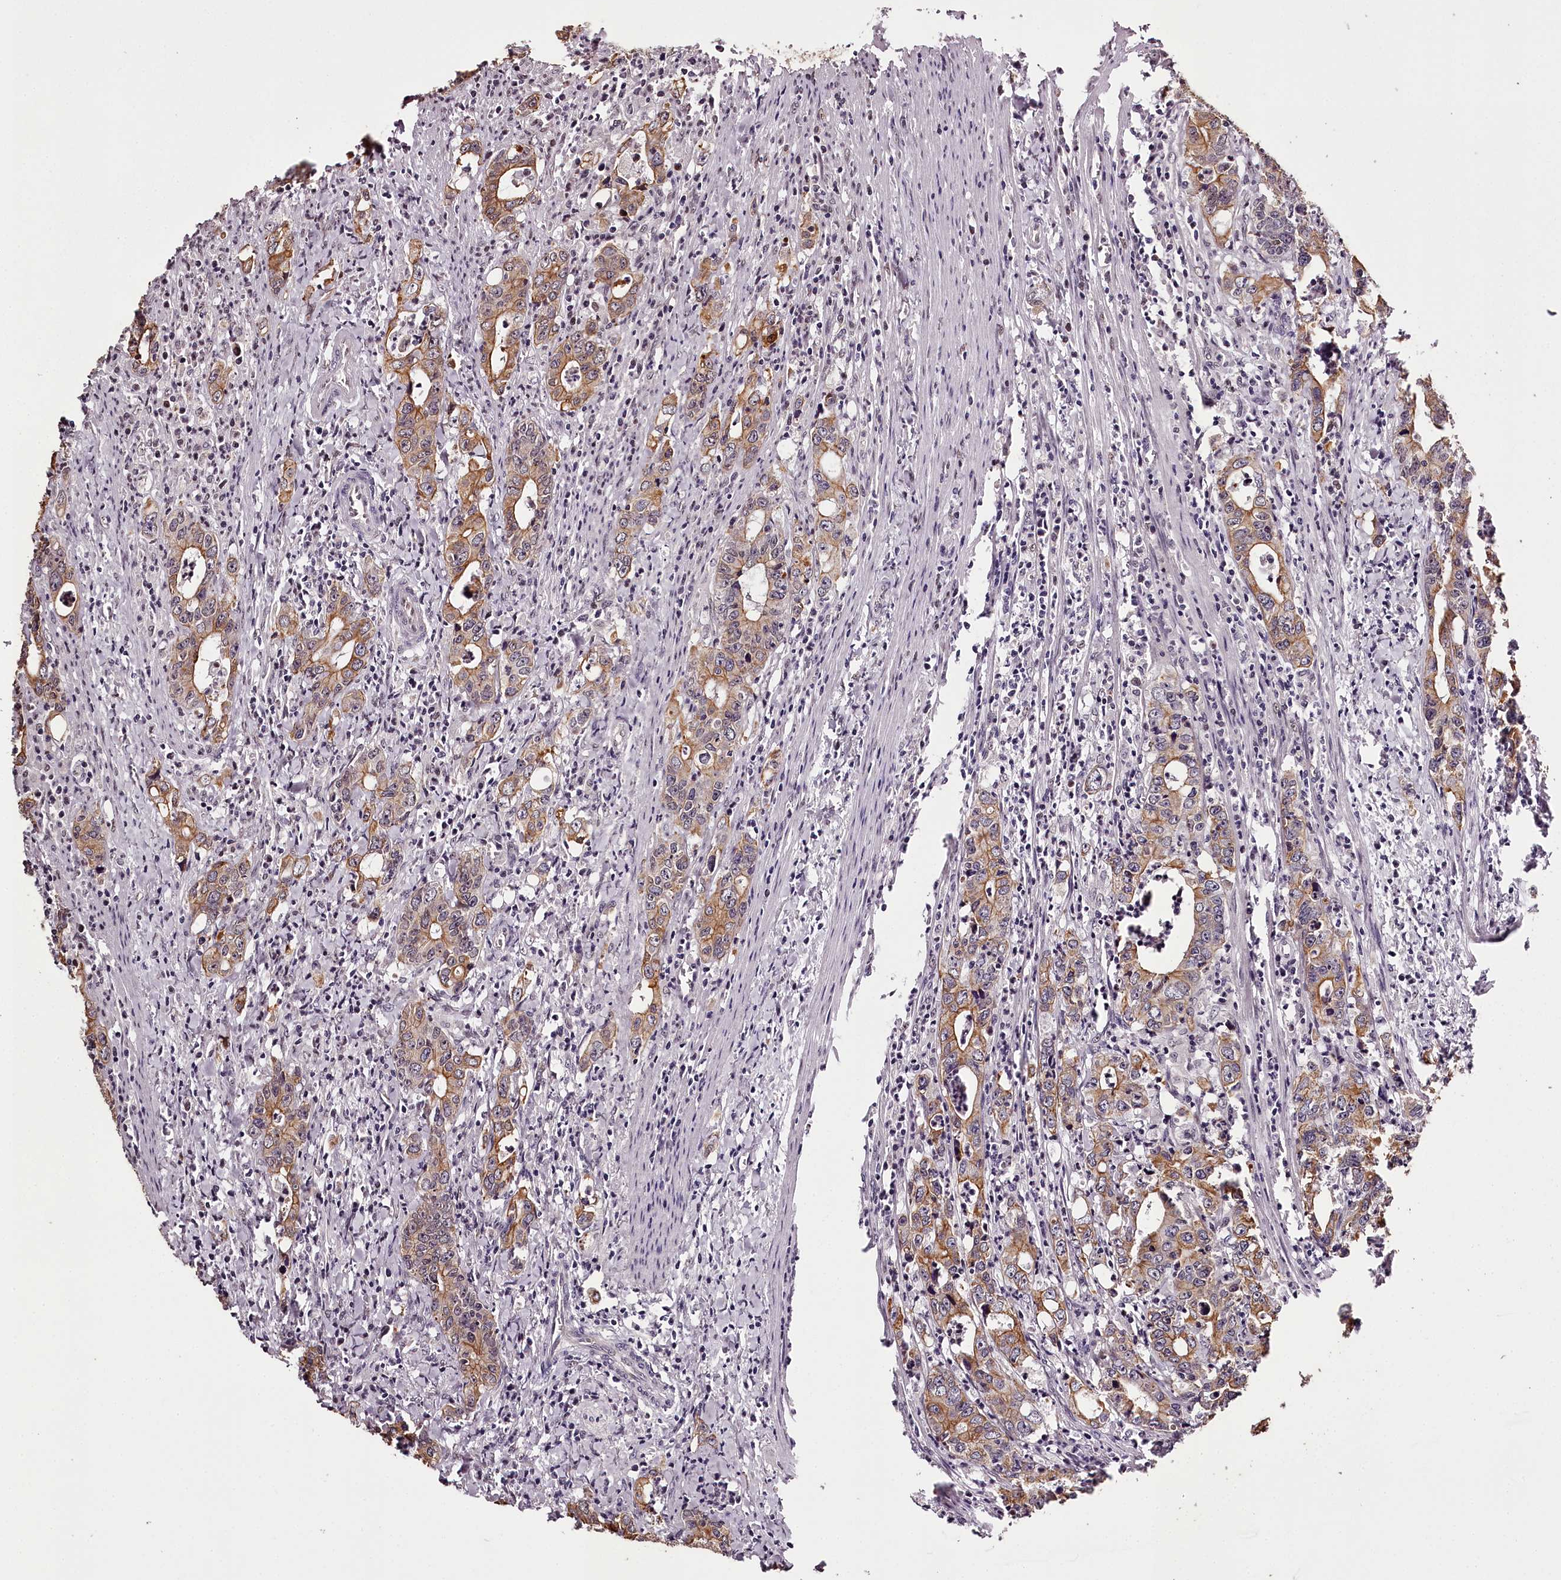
{"staining": {"intensity": "moderate", "quantity": ">75%", "location": "cytoplasmic/membranous"}, "tissue": "colorectal cancer", "cell_type": "Tumor cells", "image_type": "cancer", "snomed": [{"axis": "morphology", "description": "Adenocarcinoma, NOS"}, {"axis": "topography", "description": "Colon"}], "caption": "High-power microscopy captured an IHC image of colorectal cancer, revealing moderate cytoplasmic/membranous positivity in about >75% of tumor cells.", "gene": "THYN1", "patient": {"sex": "female", "age": 75}}